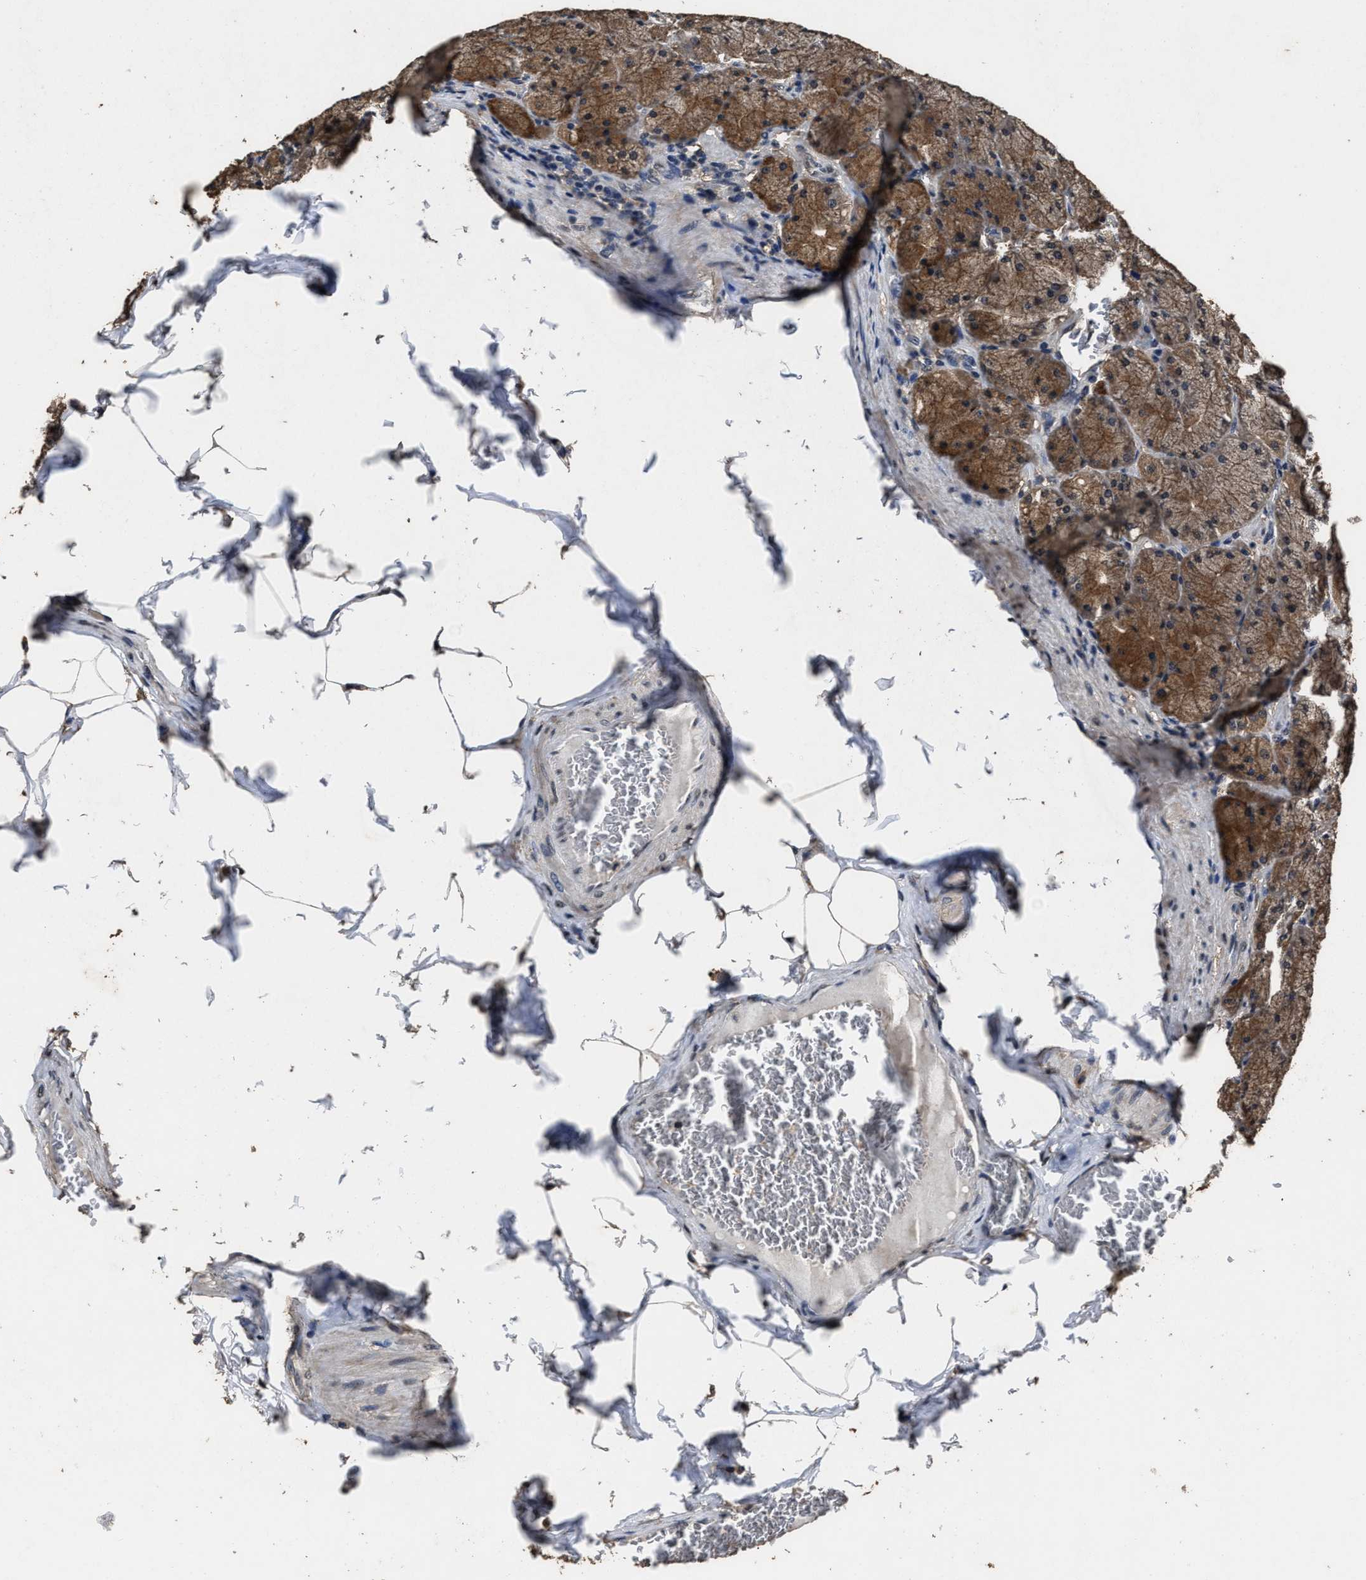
{"staining": {"intensity": "moderate", "quantity": ">75%", "location": "cytoplasmic/membranous"}, "tissue": "stomach", "cell_type": "Glandular cells", "image_type": "normal", "snomed": [{"axis": "morphology", "description": "Normal tissue, NOS"}, {"axis": "topography", "description": "Stomach, upper"}], "caption": "A brown stain highlights moderate cytoplasmic/membranous staining of a protein in glandular cells of benign stomach. Immunohistochemistry (ihc) stains the protein in brown and the nuclei are stained blue.", "gene": "RSBN1L", "patient": {"sex": "female", "age": 56}}